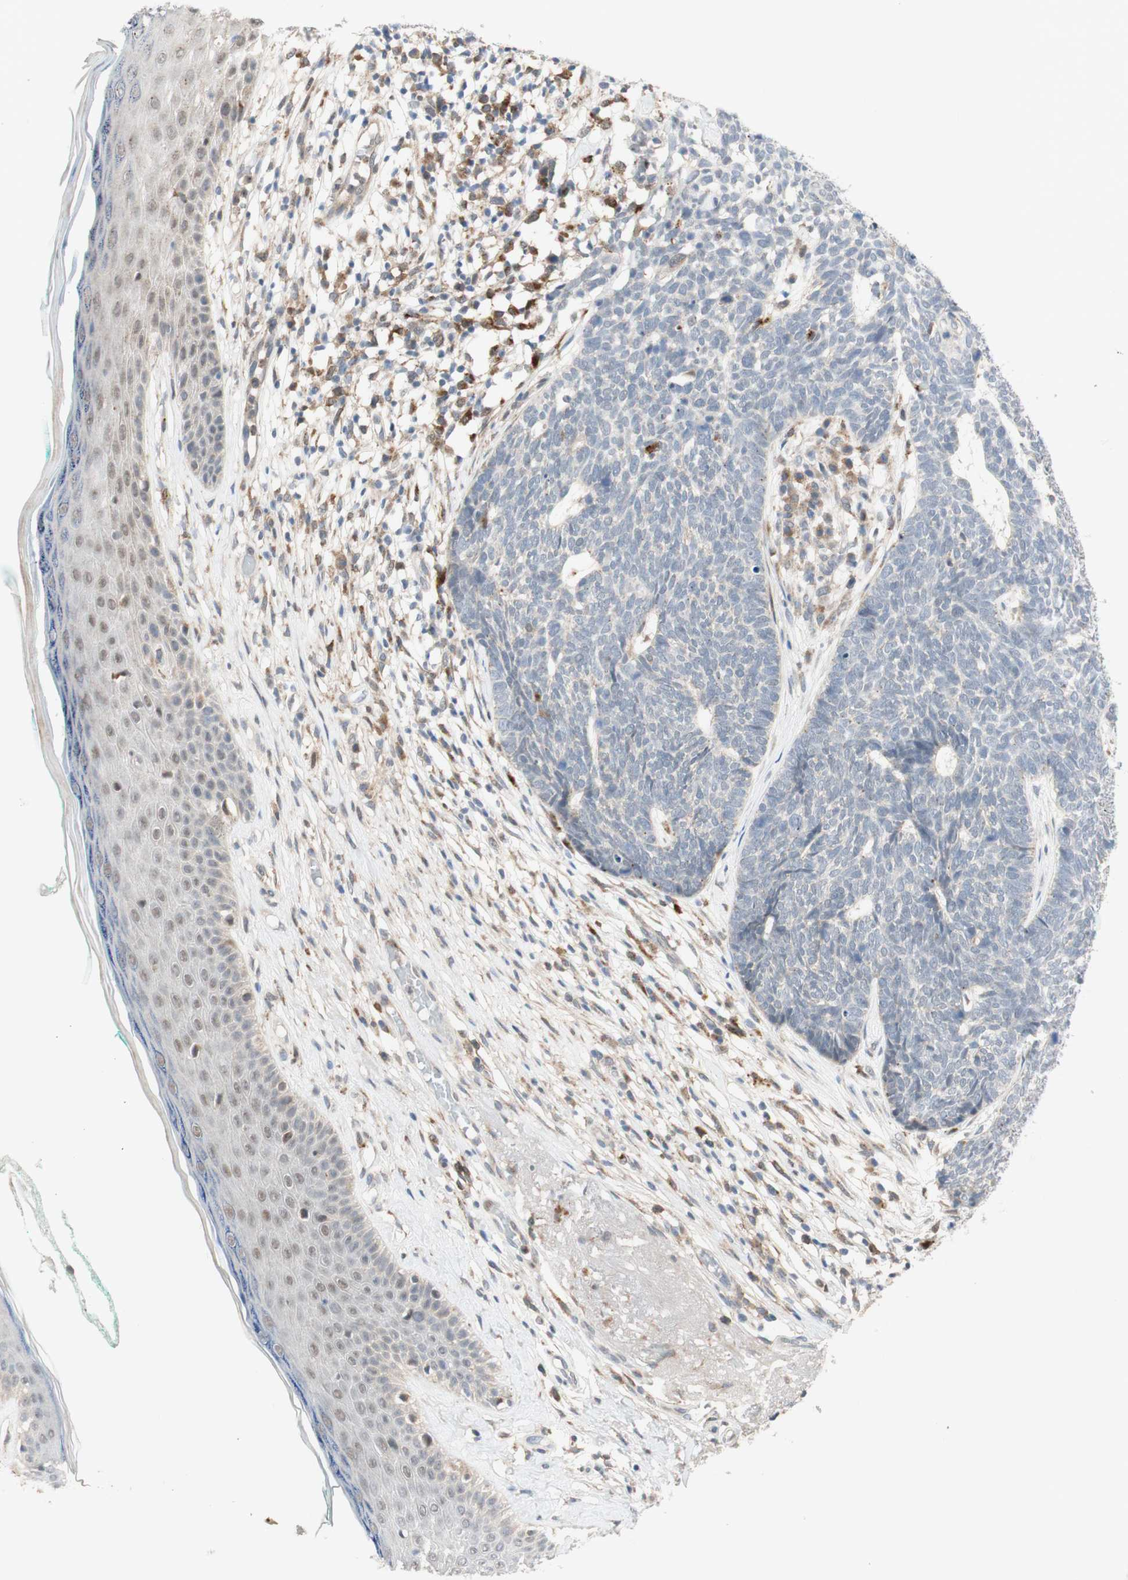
{"staining": {"intensity": "negative", "quantity": "none", "location": "none"}, "tissue": "skin cancer", "cell_type": "Tumor cells", "image_type": "cancer", "snomed": [{"axis": "morphology", "description": "Basal cell carcinoma"}, {"axis": "topography", "description": "Skin"}], "caption": "The immunohistochemistry (IHC) micrograph has no significant positivity in tumor cells of skin cancer tissue.", "gene": "GAPT", "patient": {"sex": "female", "age": 84}}